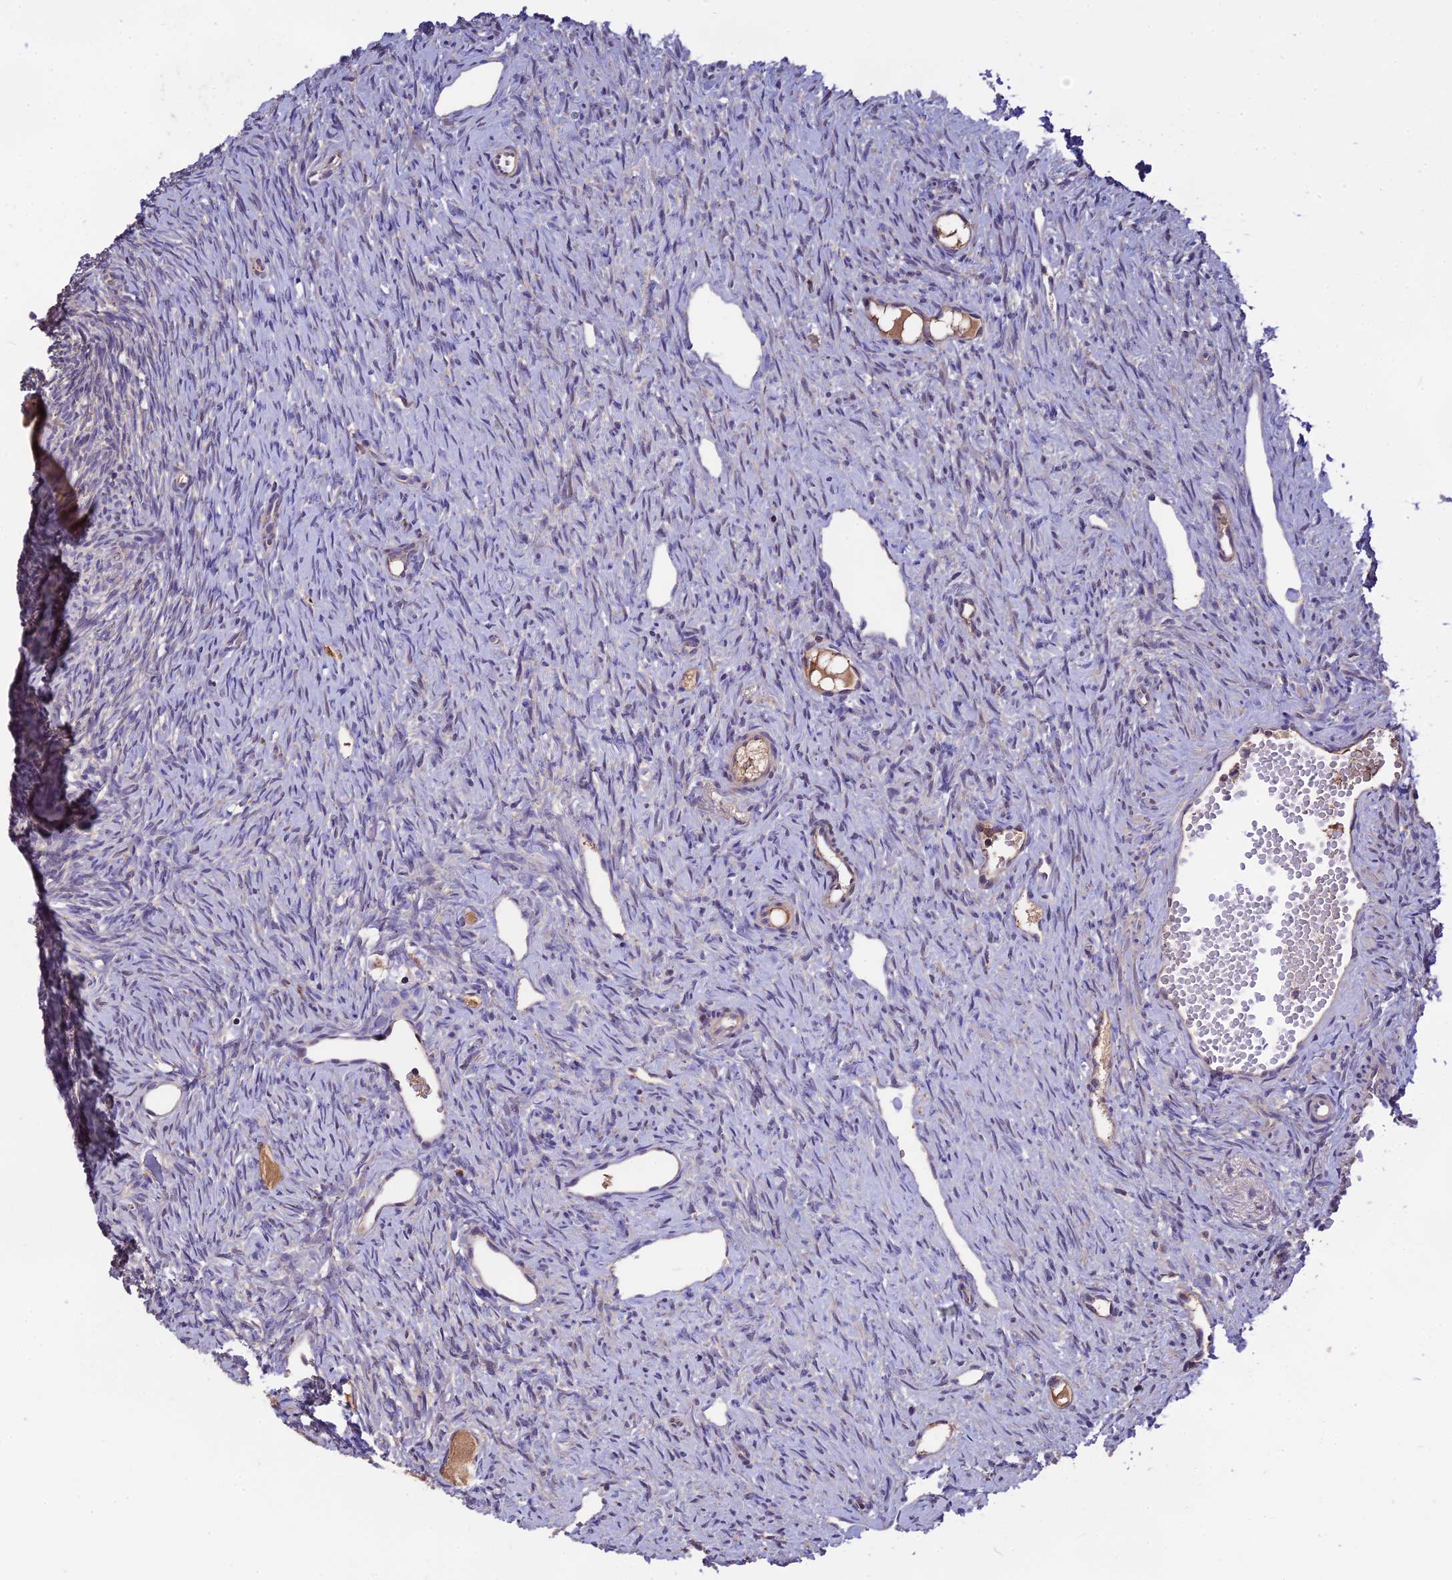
{"staining": {"intensity": "moderate", "quantity": ">75%", "location": "cytoplasmic/membranous"}, "tissue": "ovary", "cell_type": "Follicle cells", "image_type": "normal", "snomed": [{"axis": "morphology", "description": "Normal tissue, NOS"}, {"axis": "topography", "description": "Ovary"}], "caption": "Immunohistochemistry image of normal ovary: ovary stained using IHC demonstrates medium levels of moderate protein expression localized specifically in the cytoplasmic/membranous of follicle cells, appearing as a cytoplasmic/membranous brown color.", "gene": "NUDT8", "patient": {"sex": "female", "age": 51}}